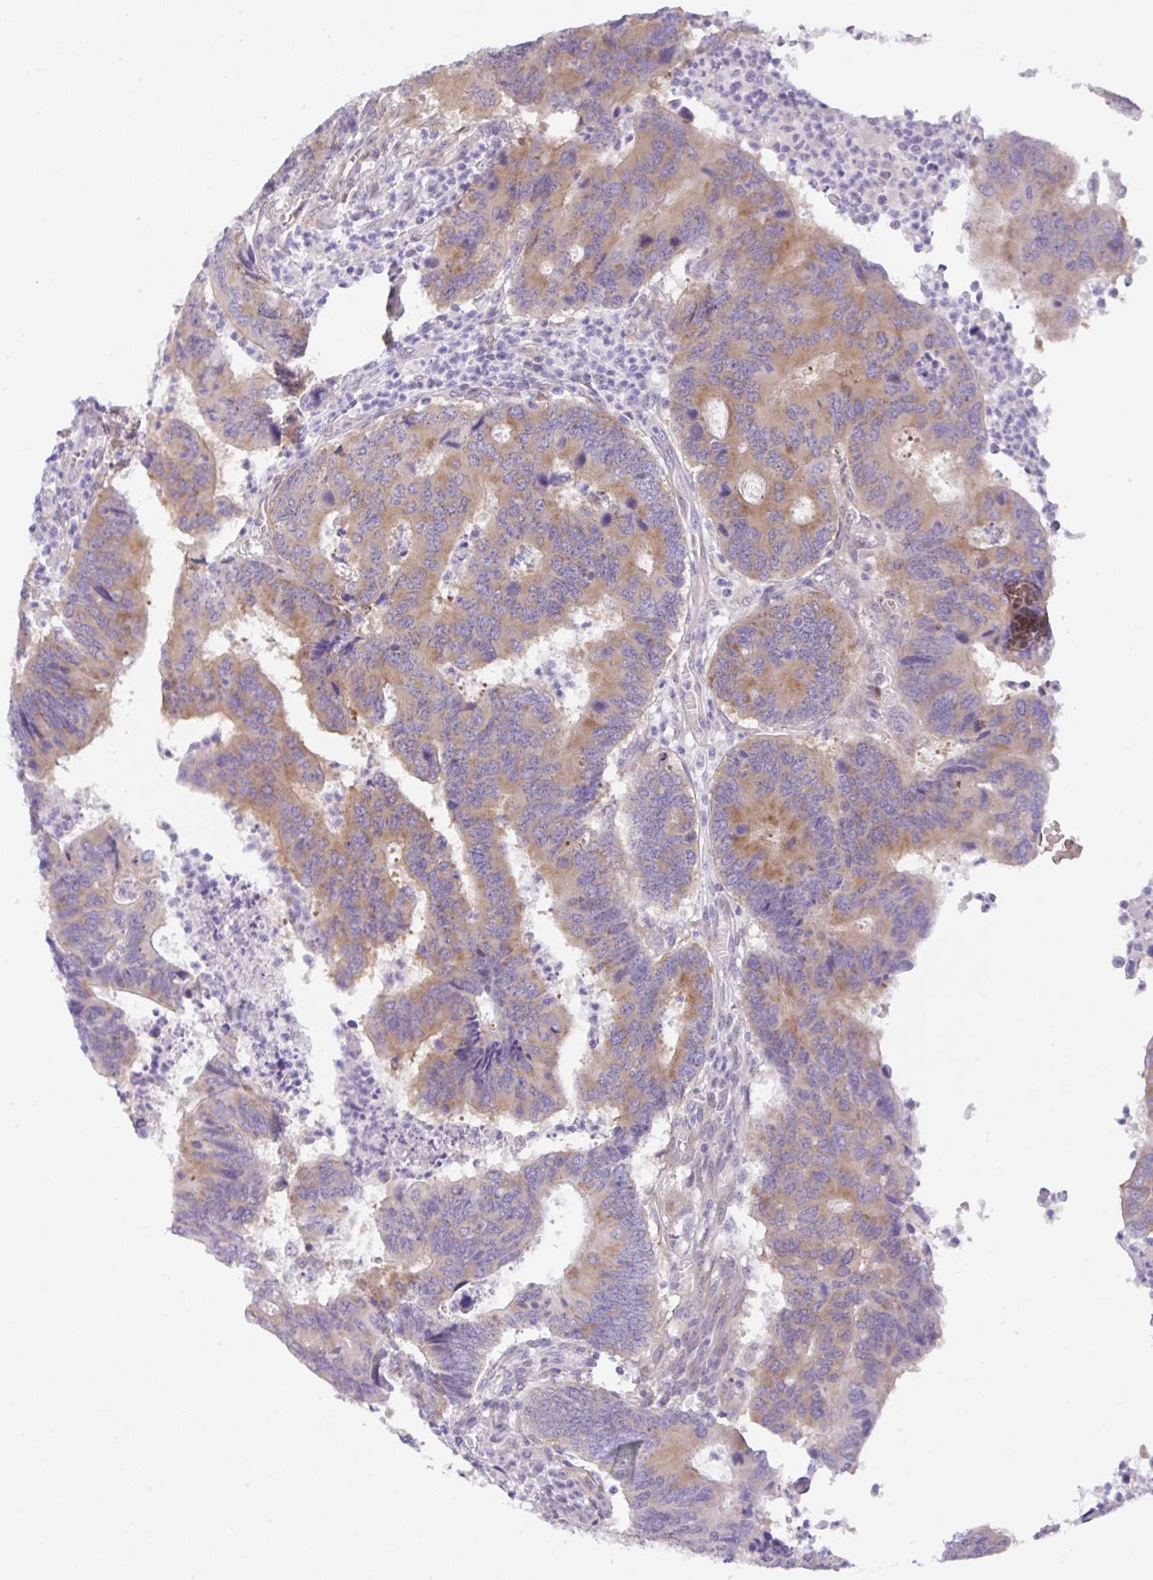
{"staining": {"intensity": "moderate", "quantity": "25%-75%", "location": "cytoplasmic/membranous"}, "tissue": "colorectal cancer", "cell_type": "Tumor cells", "image_type": "cancer", "snomed": [{"axis": "morphology", "description": "Adenocarcinoma, NOS"}, {"axis": "topography", "description": "Colon"}], "caption": "The micrograph shows staining of colorectal cancer (adenocarcinoma), revealing moderate cytoplasmic/membranous protein expression (brown color) within tumor cells.", "gene": "TRAF4", "patient": {"sex": "female", "age": 67}}